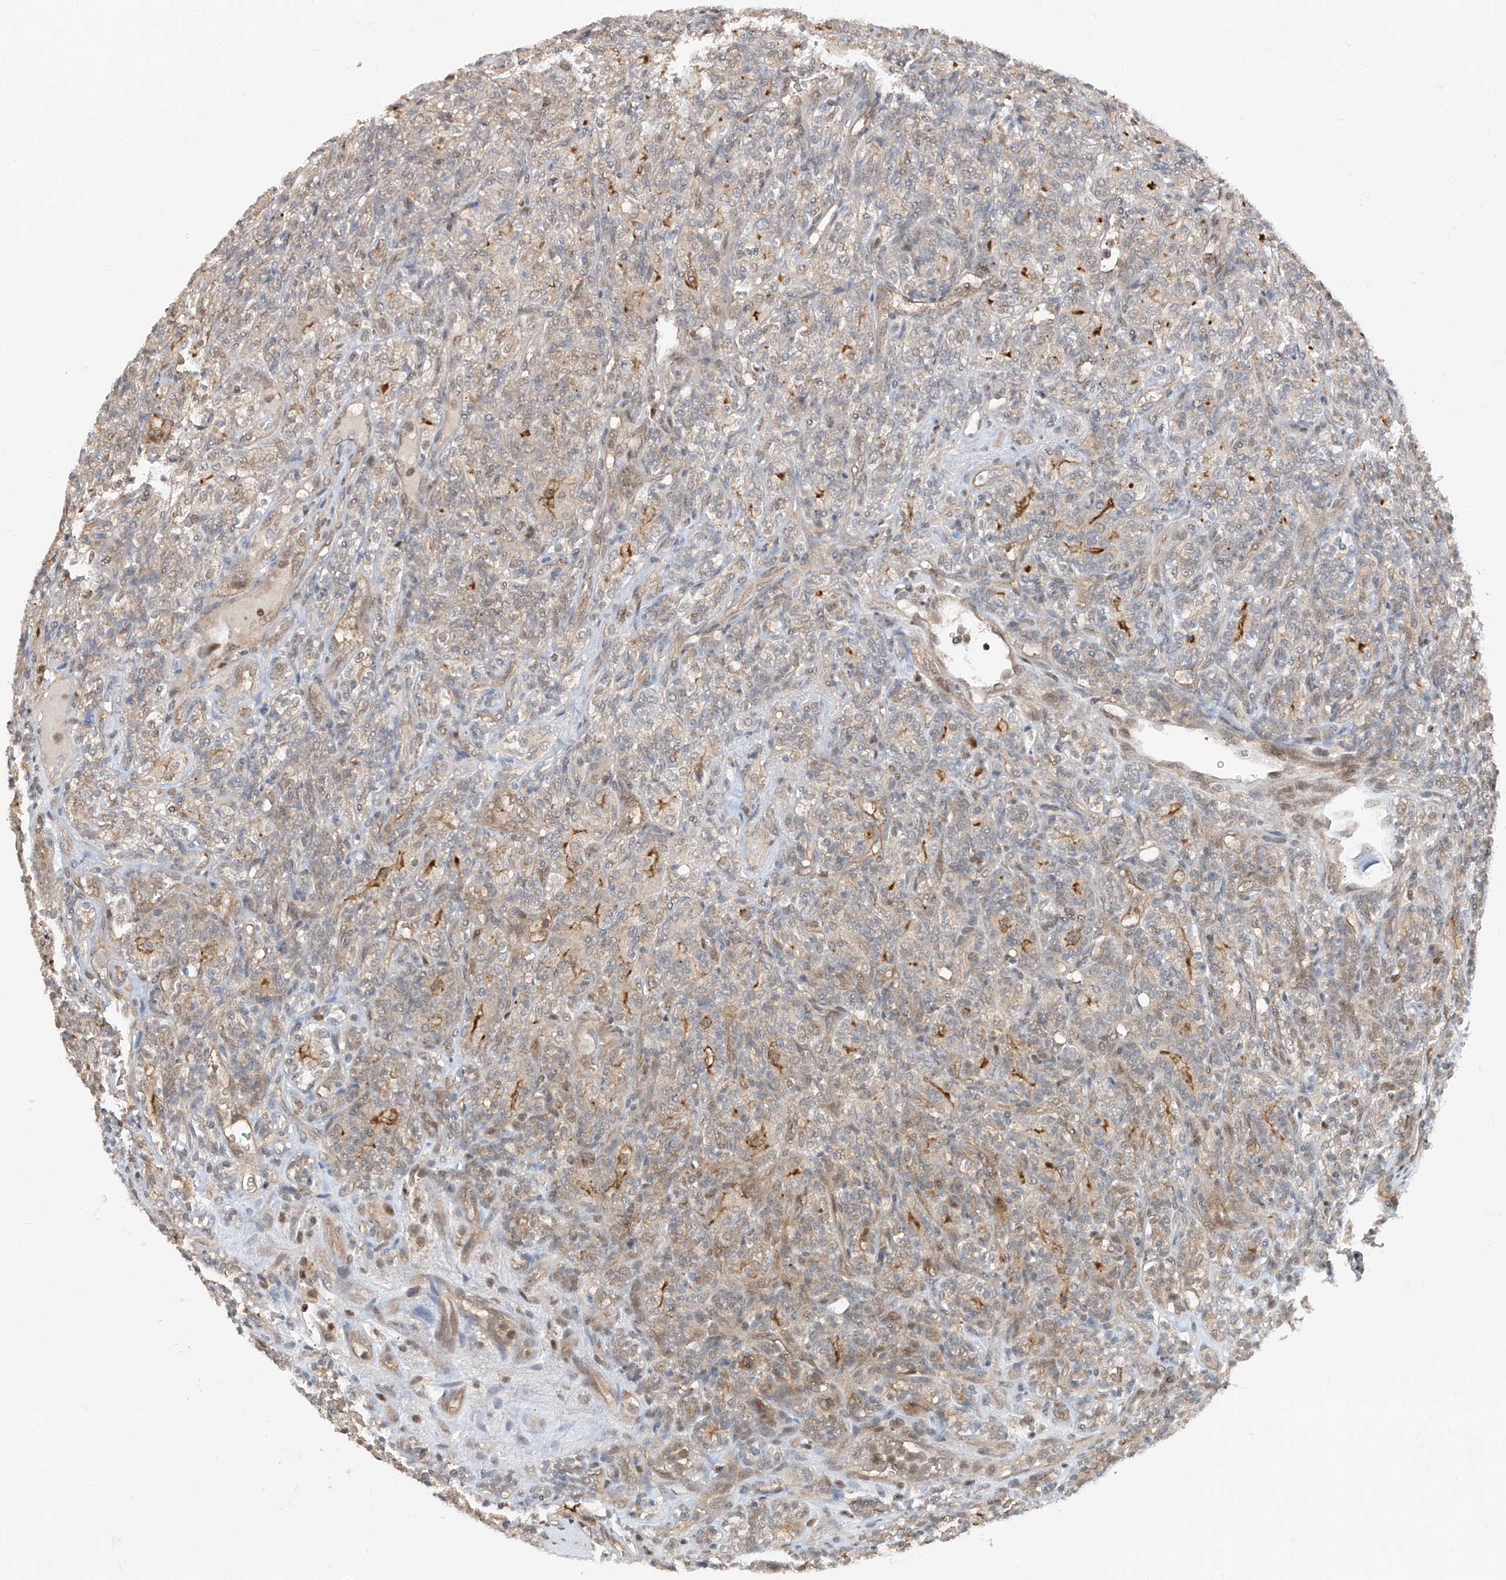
{"staining": {"intensity": "weak", "quantity": "<25%", "location": "cytoplasmic/membranous"}, "tissue": "renal cancer", "cell_type": "Tumor cells", "image_type": "cancer", "snomed": [{"axis": "morphology", "description": "Adenocarcinoma, NOS"}, {"axis": "topography", "description": "Kidney"}], "caption": "DAB immunohistochemical staining of renal cancer (adenocarcinoma) demonstrates no significant expression in tumor cells.", "gene": "ZNF358", "patient": {"sex": "male", "age": 77}}